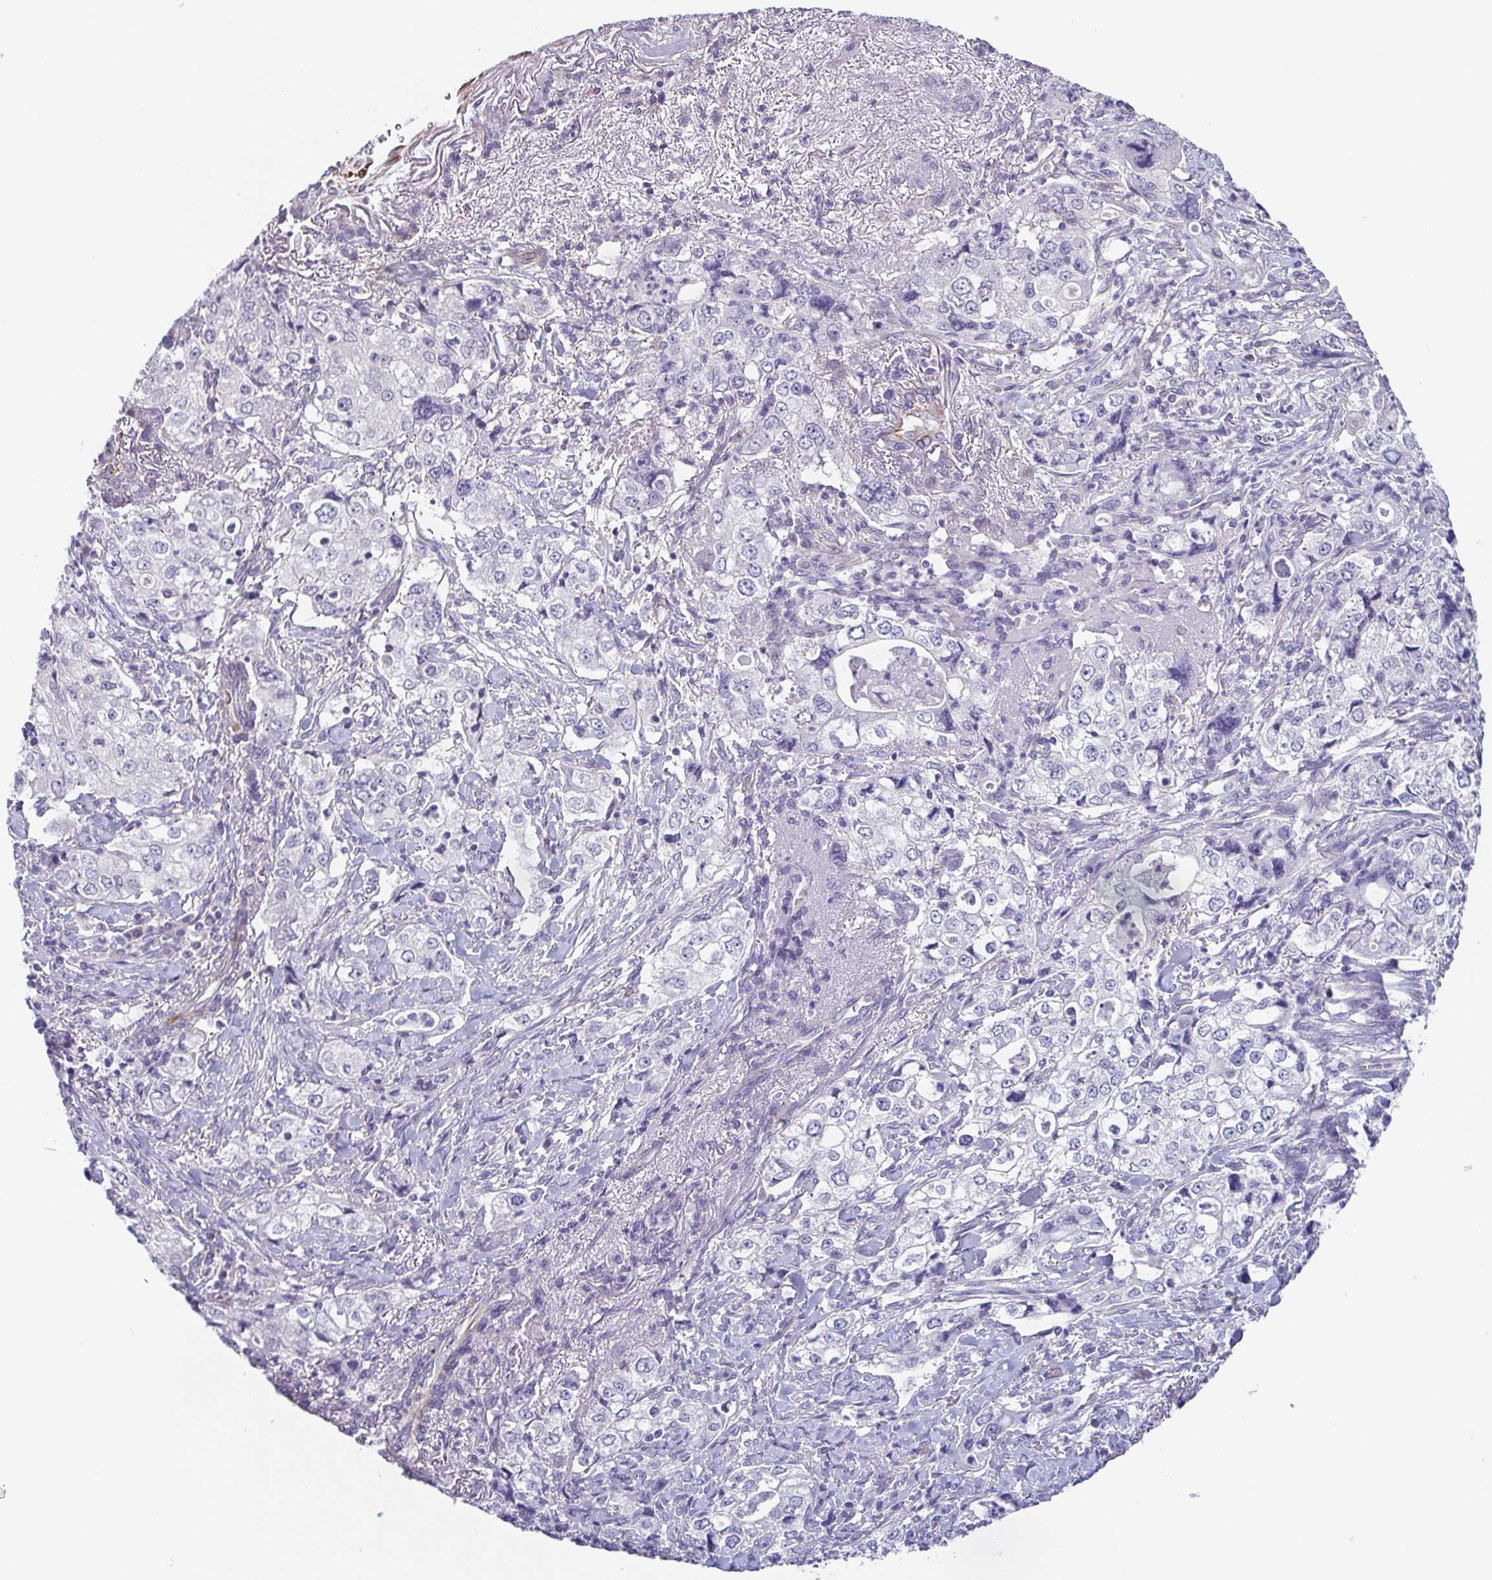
{"staining": {"intensity": "negative", "quantity": "none", "location": "none"}, "tissue": "stomach cancer", "cell_type": "Tumor cells", "image_type": "cancer", "snomed": [{"axis": "morphology", "description": "Adenocarcinoma, NOS"}, {"axis": "topography", "description": "Stomach, upper"}], "caption": "Immunohistochemistry photomicrograph of stomach cancer stained for a protein (brown), which shows no positivity in tumor cells.", "gene": "COL17A1", "patient": {"sex": "male", "age": 75}}